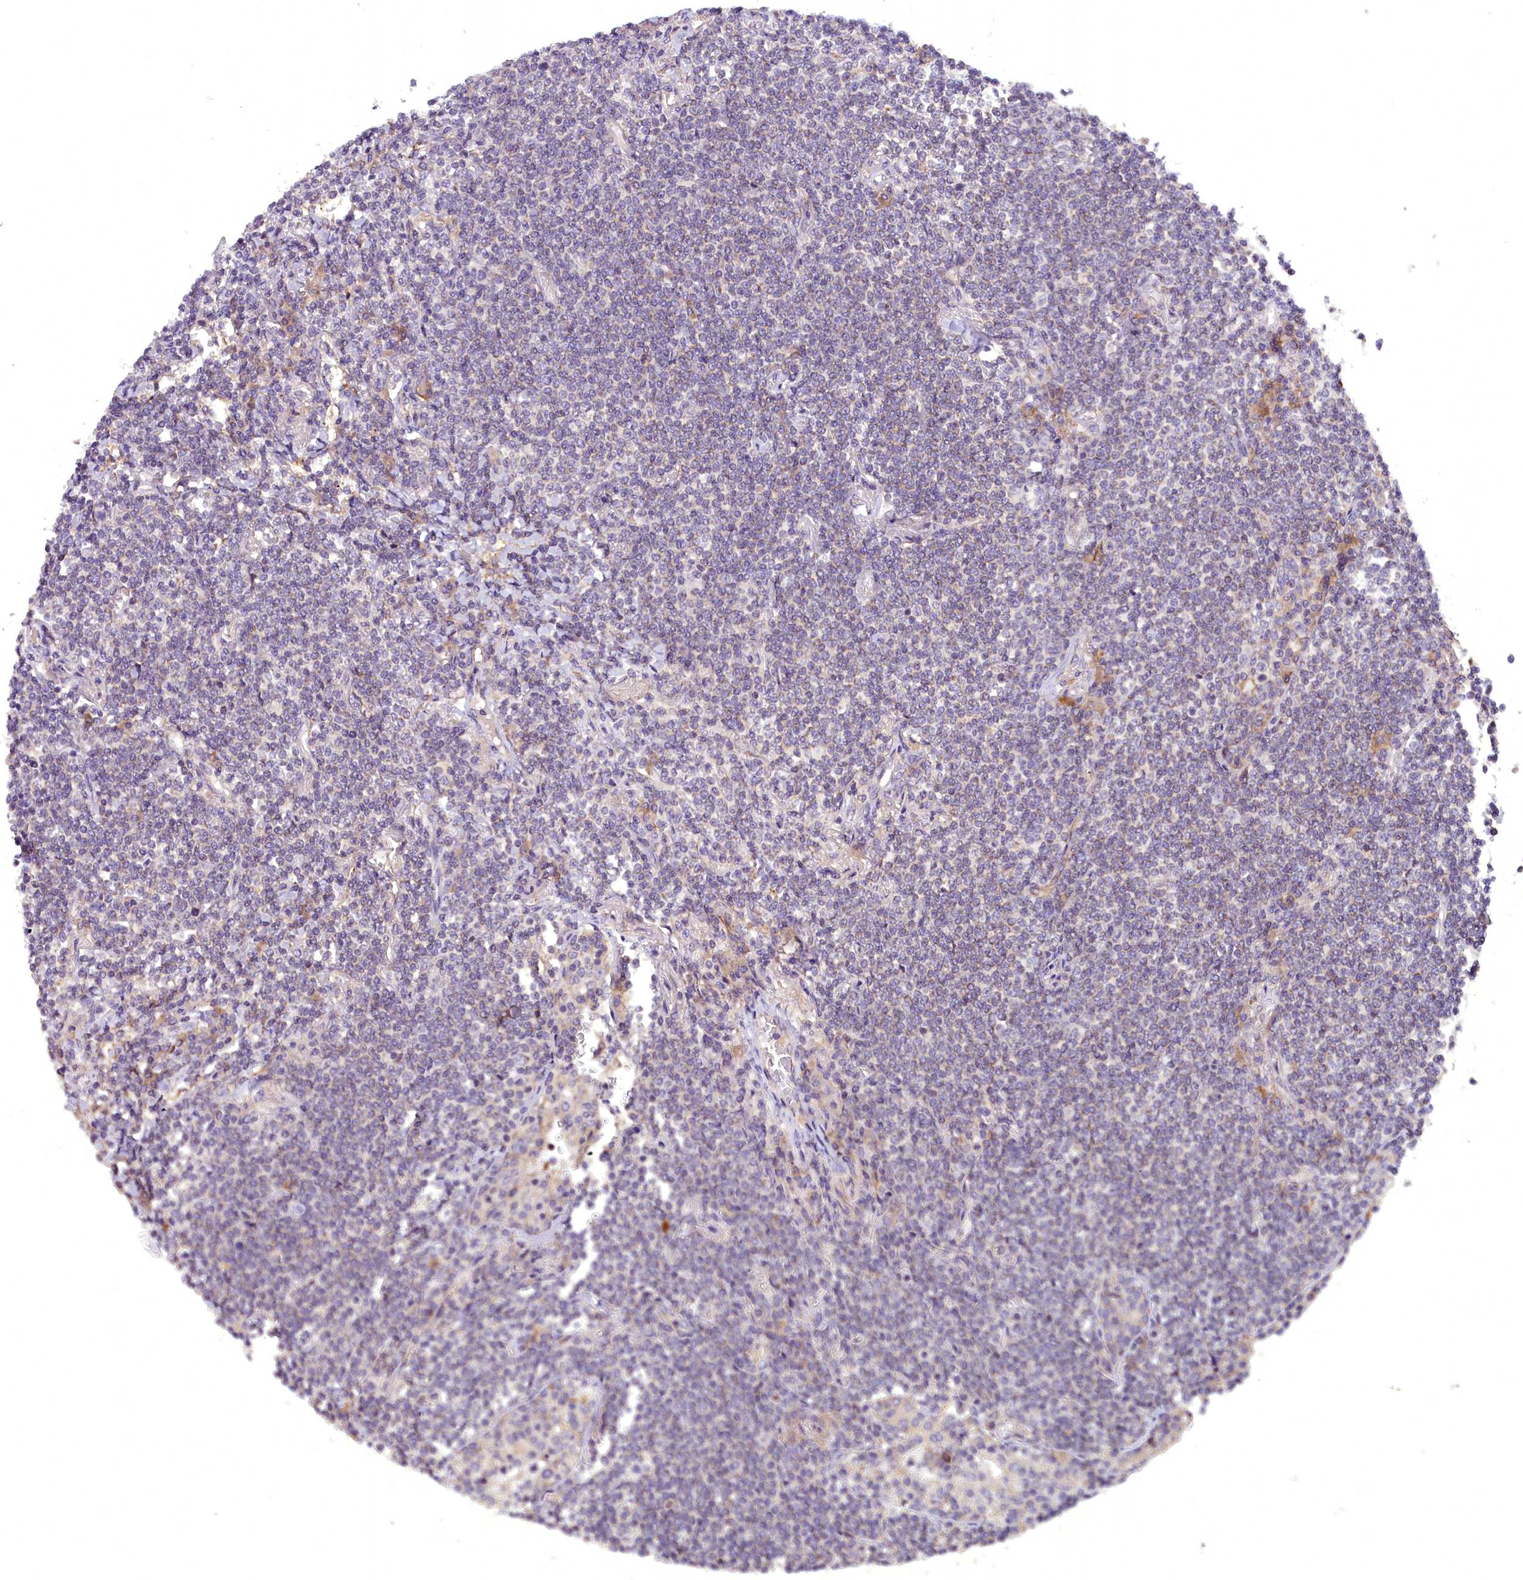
{"staining": {"intensity": "negative", "quantity": "none", "location": "none"}, "tissue": "lymphoma", "cell_type": "Tumor cells", "image_type": "cancer", "snomed": [{"axis": "morphology", "description": "Malignant lymphoma, non-Hodgkin's type, Low grade"}, {"axis": "topography", "description": "Lung"}], "caption": "Immunohistochemistry (IHC) photomicrograph of low-grade malignant lymphoma, non-Hodgkin's type stained for a protein (brown), which reveals no positivity in tumor cells.", "gene": "DNAJB9", "patient": {"sex": "female", "age": 71}}